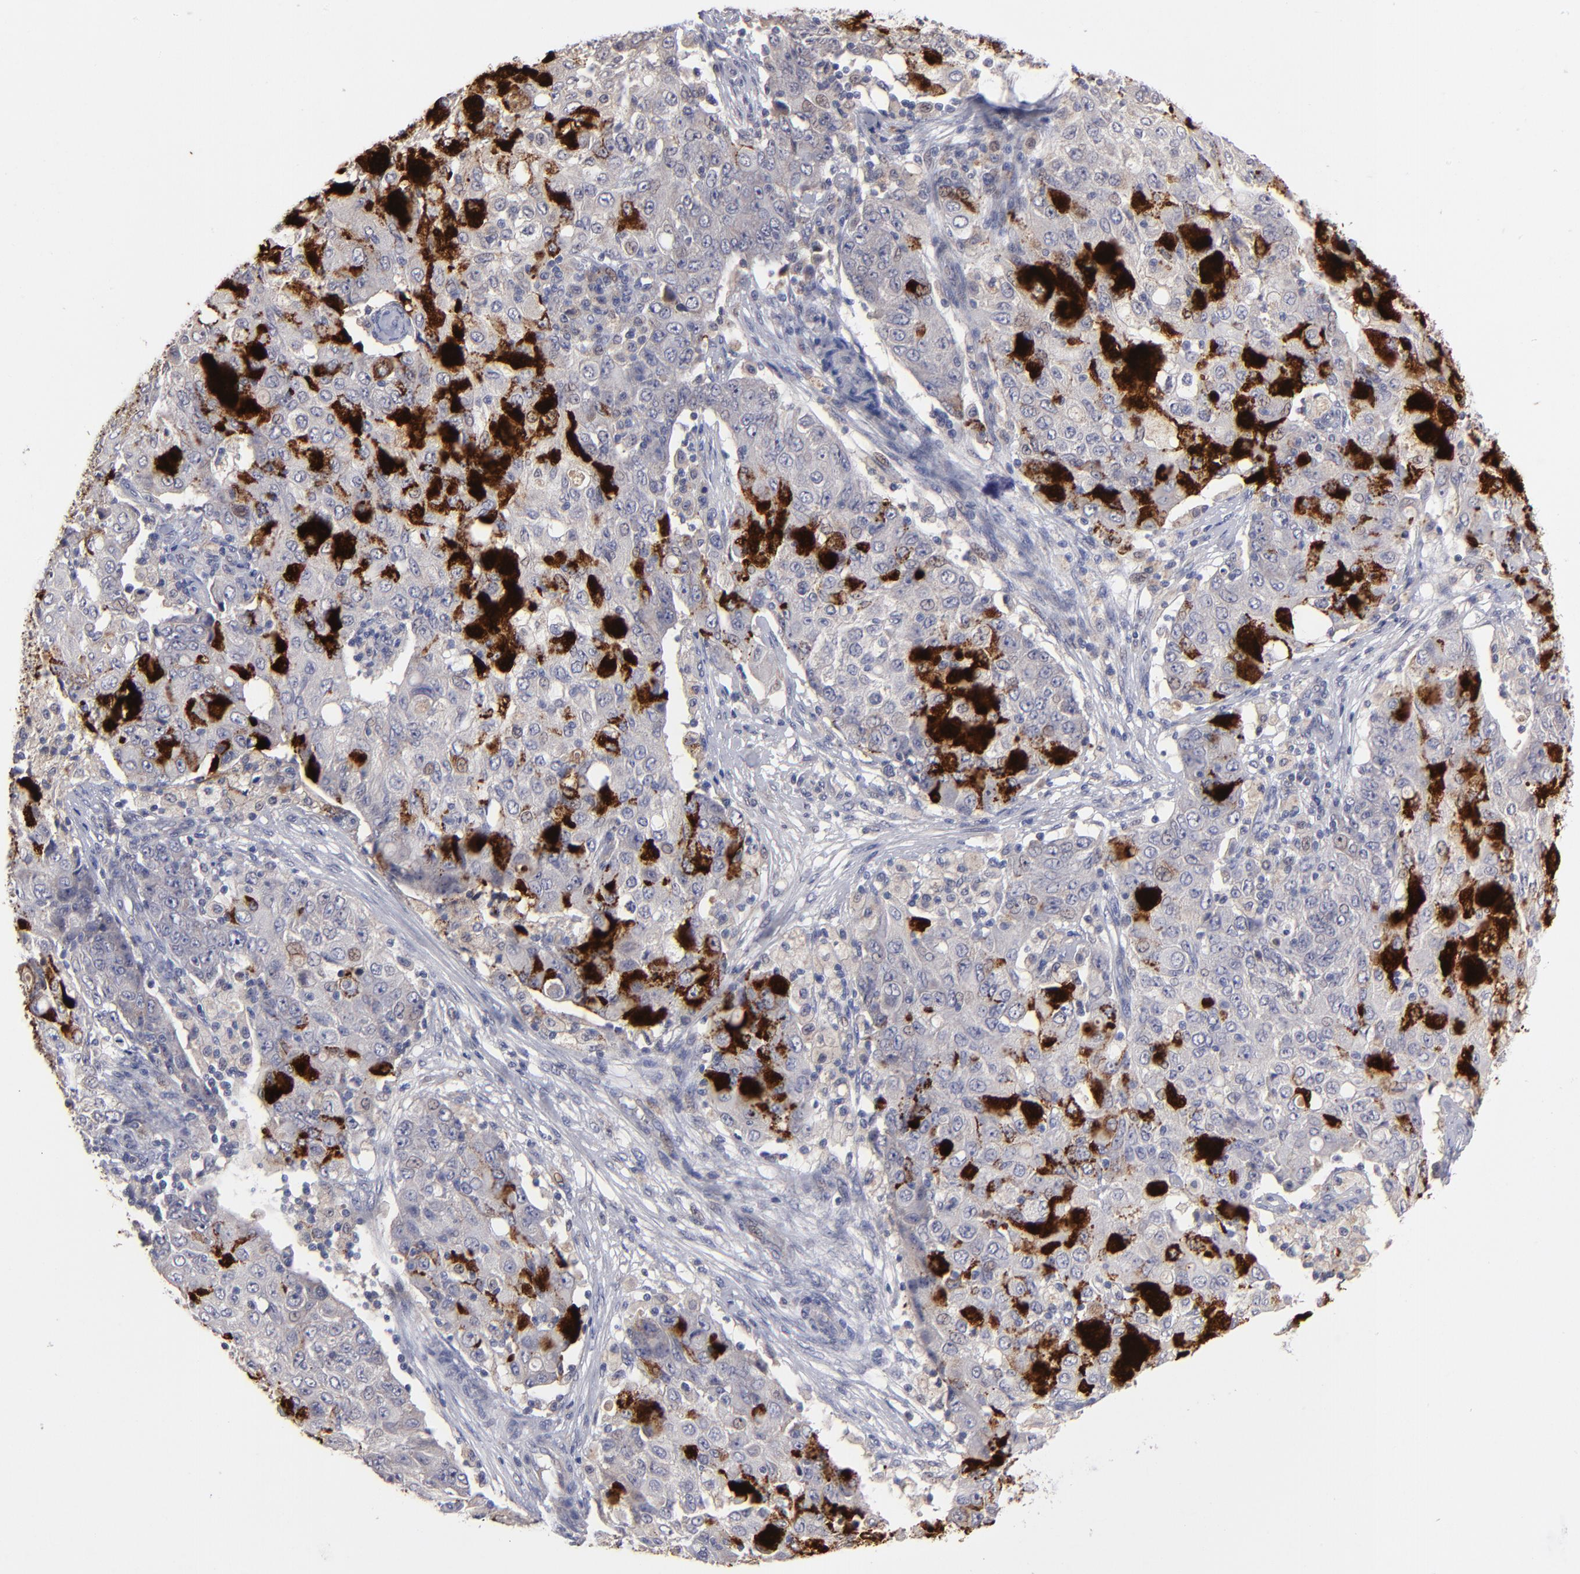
{"staining": {"intensity": "weak", "quantity": "<25%", "location": "cytoplasmic/membranous"}, "tissue": "ovarian cancer", "cell_type": "Tumor cells", "image_type": "cancer", "snomed": [{"axis": "morphology", "description": "Carcinoma, endometroid"}, {"axis": "topography", "description": "Ovary"}], "caption": "A photomicrograph of human ovarian endometroid carcinoma is negative for staining in tumor cells.", "gene": "GPM6B", "patient": {"sex": "female", "age": 42}}